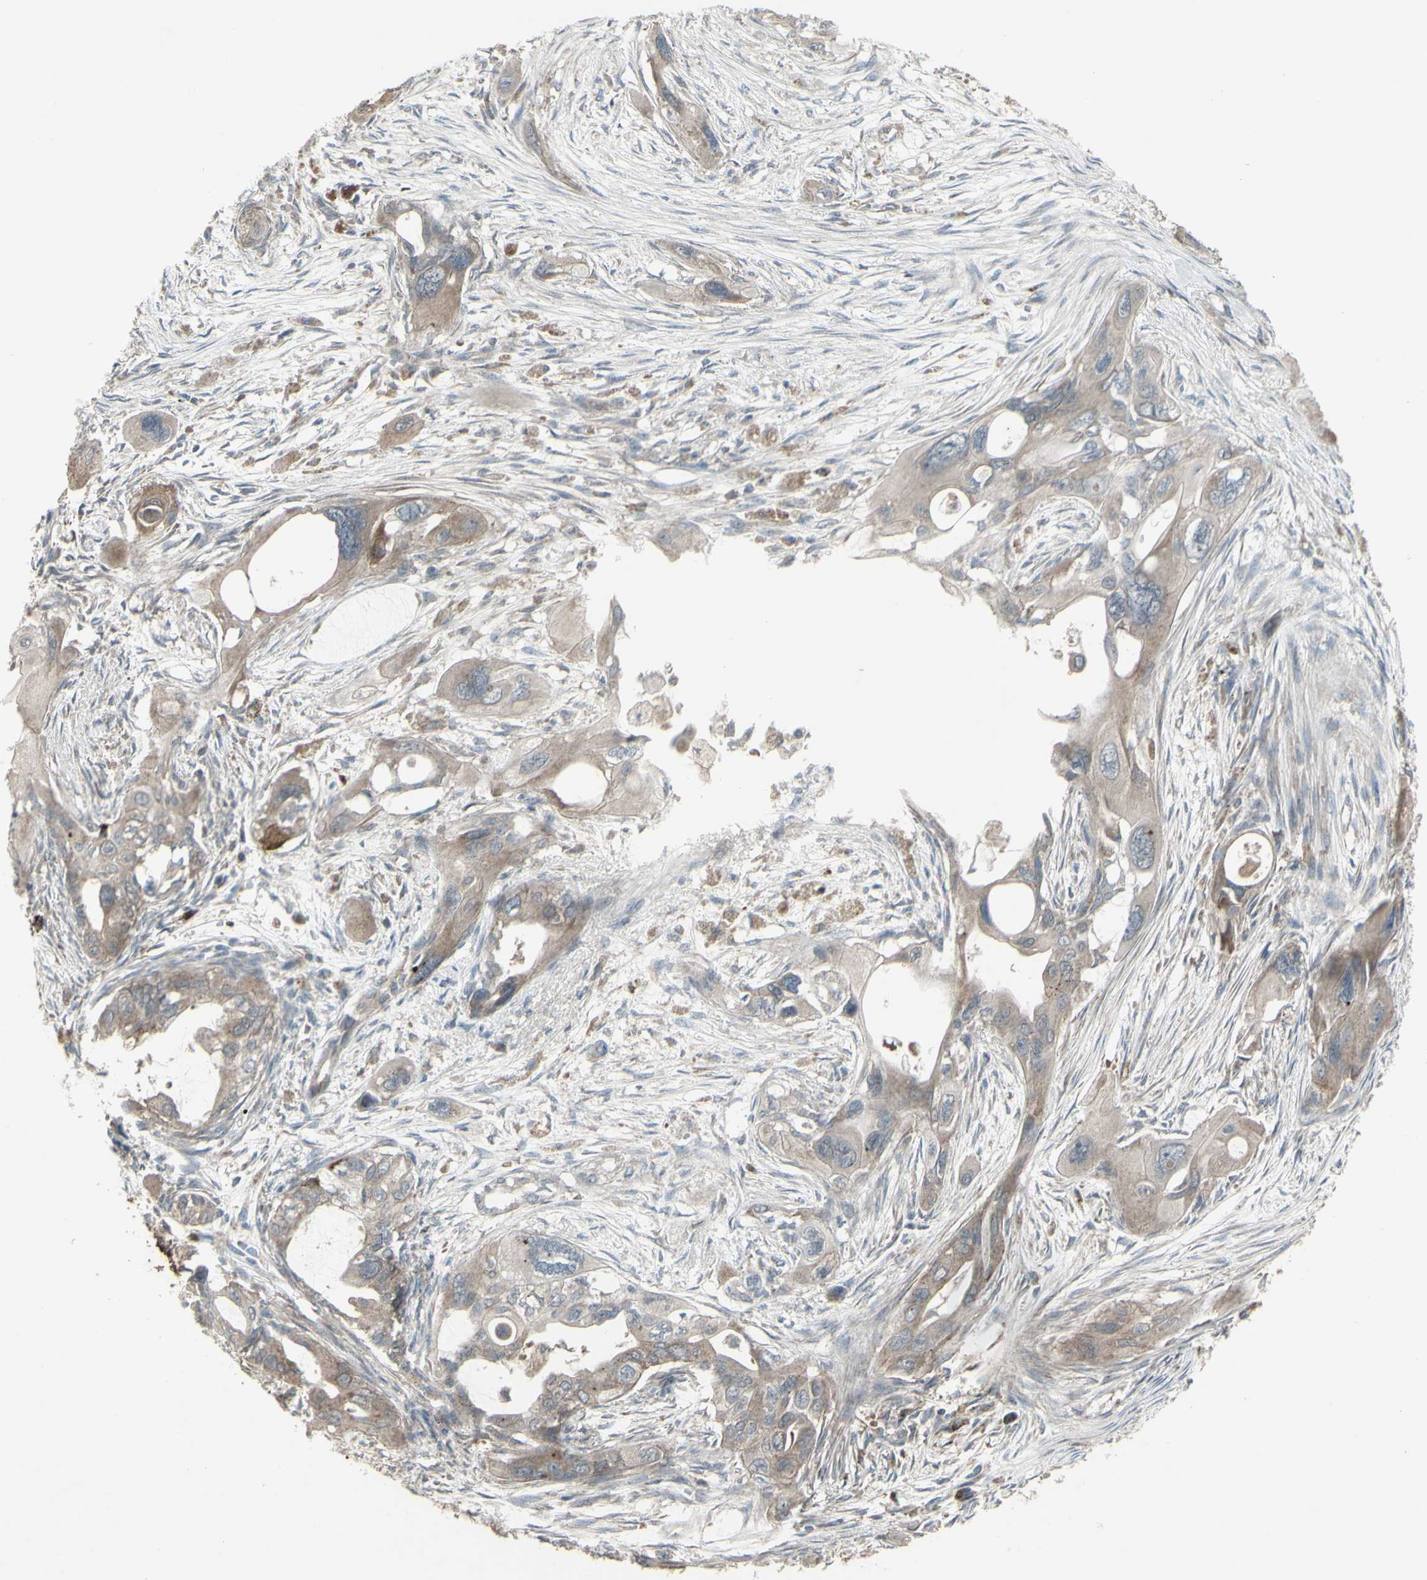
{"staining": {"intensity": "weak", "quantity": ">75%", "location": "cytoplasmic/membranous"}, "tissue": "pancreatic cancer", "cell_type": "Tumor cells", "image_type": "cancer", "snomed": [{"axis": "morphology", "description": "Adenocarcinoma, NOS"}, {"axis": "topography", "description": "Pancreas"}], "caption": "Brown immunohistochemical staining in pancreatic cancer displays weak cytoplasmic/membranous positivity in approximately >75% of tumor cells. Immunohistochemistry stains the protein of interest in brown and the nuclei are stained blue.", "gene": "SHC1", "patient": {"sex": "male", "age": 73}}